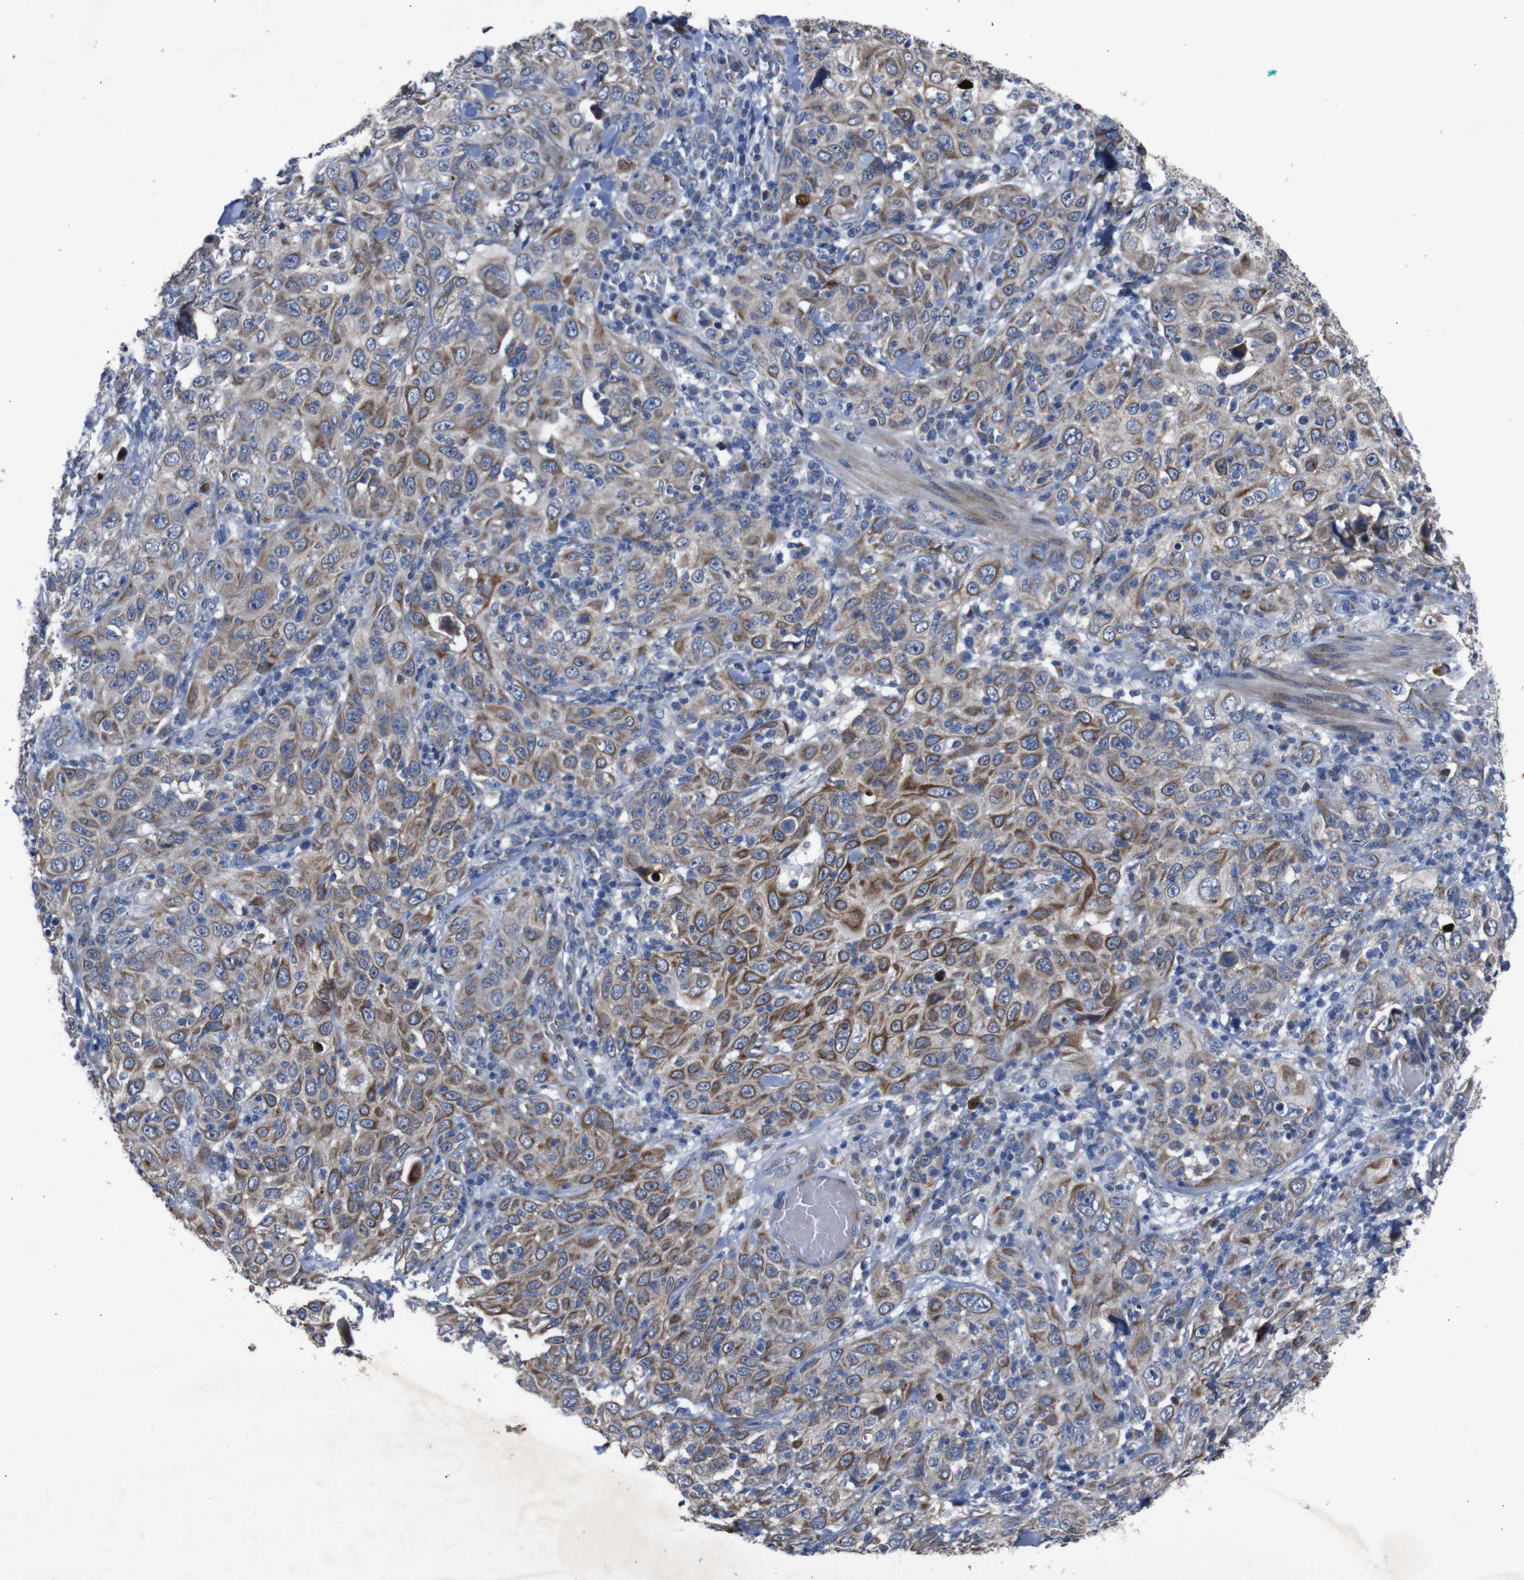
{"staining": {"intensity": "moderate", "quantity": "25%-75%", "location": "cytoplasmic/membranous"}, "tissue": "skin cancer", "cell_type": "Tumor cells", "image_type": "cancer", "snomed": [{"axis": "morphology", "description": "Squamous cell carcinoma, NOS"}, {"axis": "topography", "description": "Skin"}], "caption": "The image reveals immunohistochemical staining of skin squamous cell carcinoma. There is moderate cytoplasmic/membranous positivity is seen in approximately 25%-75% of tumor cells. Using DAB (3,3'-diaminobenzidine) (brown) and hematoxylin (blue) stains, captured at high magnification using brightfield microscopy.", "gene": "CHST10", "patient": {"sex": "female", "age": 88}}